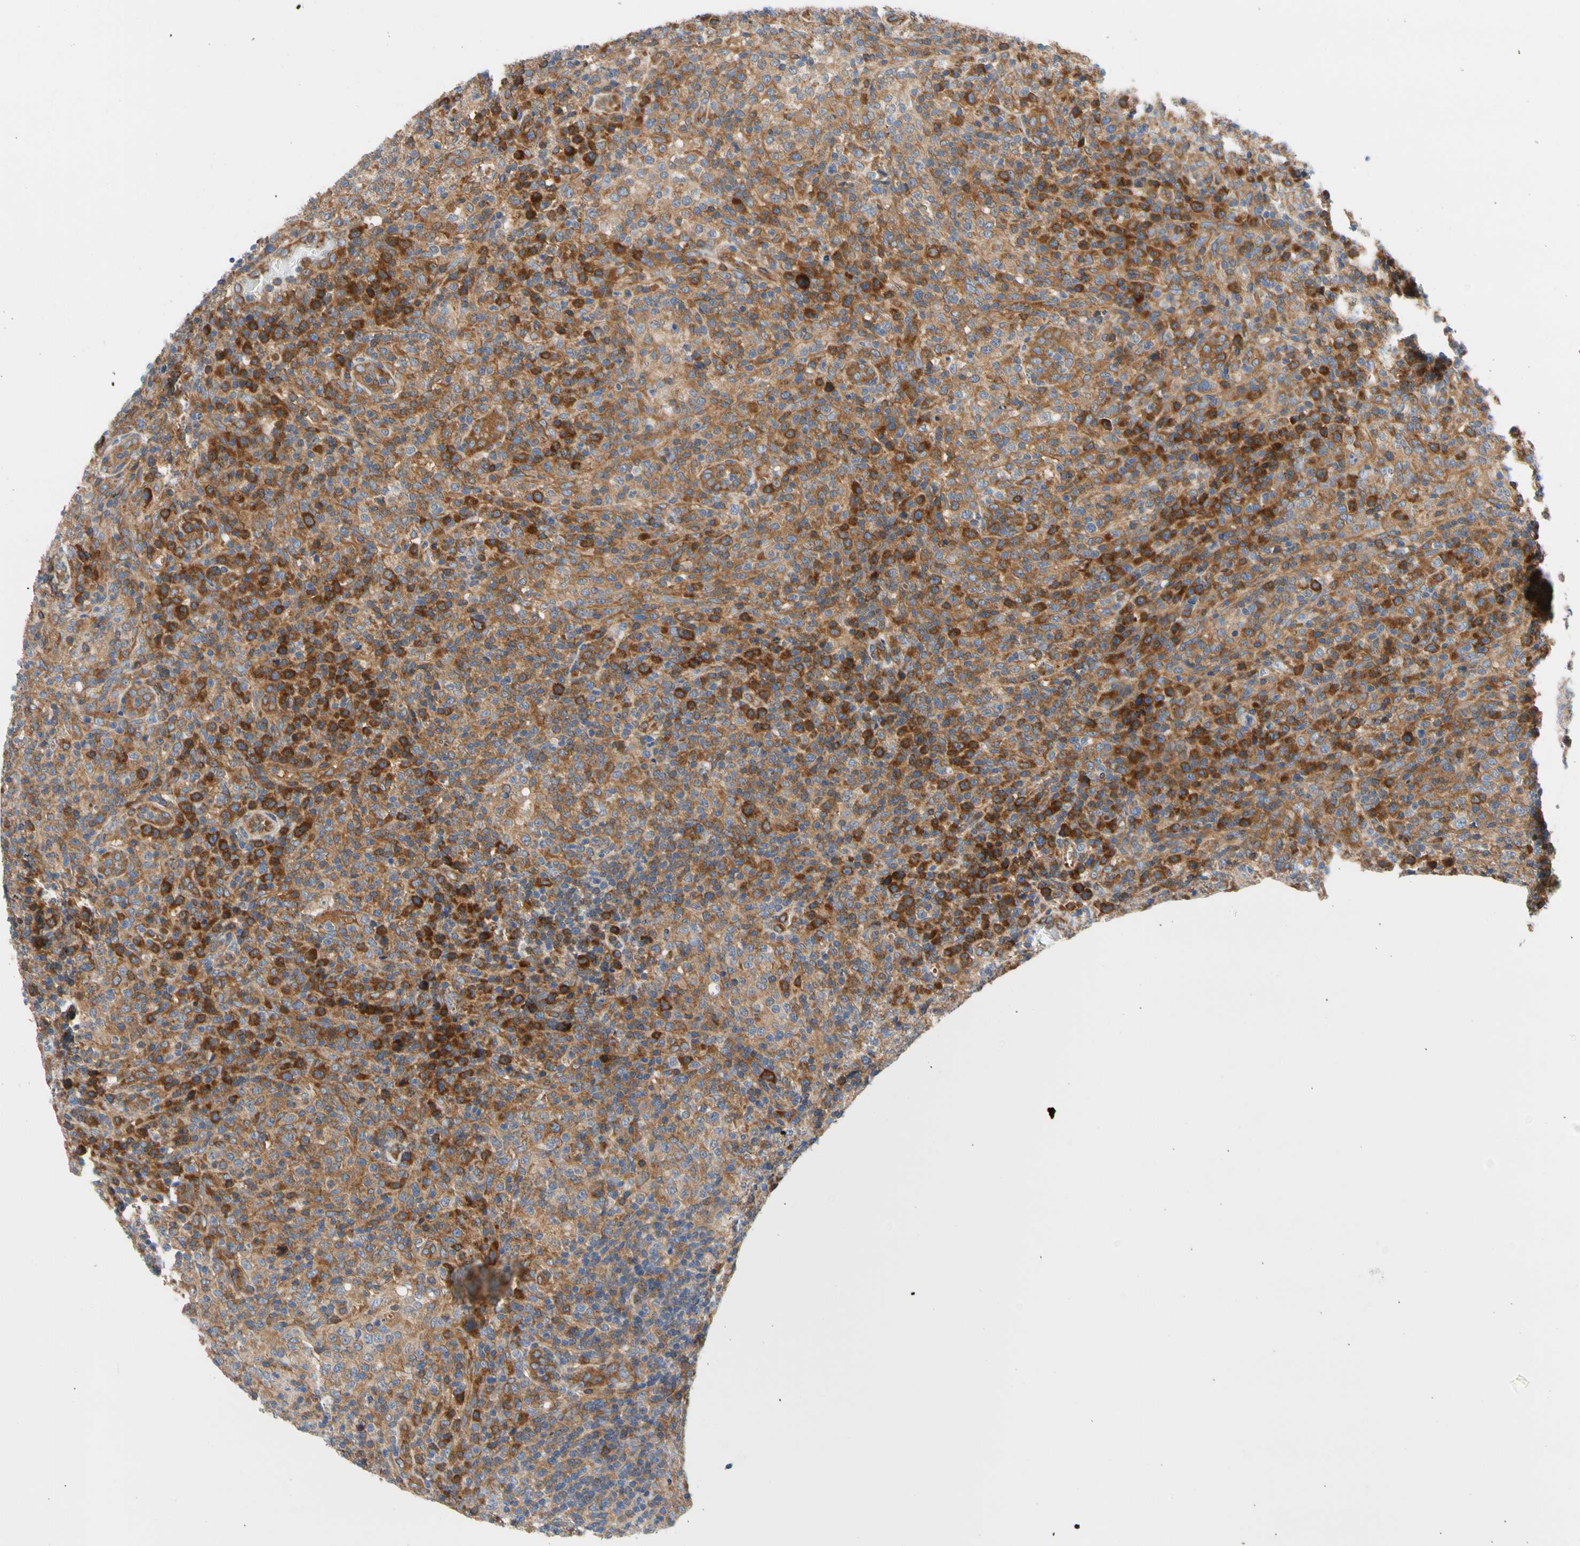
{"staining": {"intensity": "strong", "quantity": ">75%", "location": "cytoplasmic/membranous"}, "tissue": "lymphoma", "cell_type": "Tumor cells", "image_type": "cancer", "snomed": [{"axis": "morphology", "description": "Malignant lymphoma, non-Hodgkin's type, High grade"}, {"axis": "topography", "description": "Lymph node"}], "caption": "Approximately >75% of tumor cells in lymphoma show strong cytoplasmic/membranous protein expression as visualized by brown immunohistochemical staining.", "gene": "GPHN", "patient": {"sex": "female", "age": 76}}